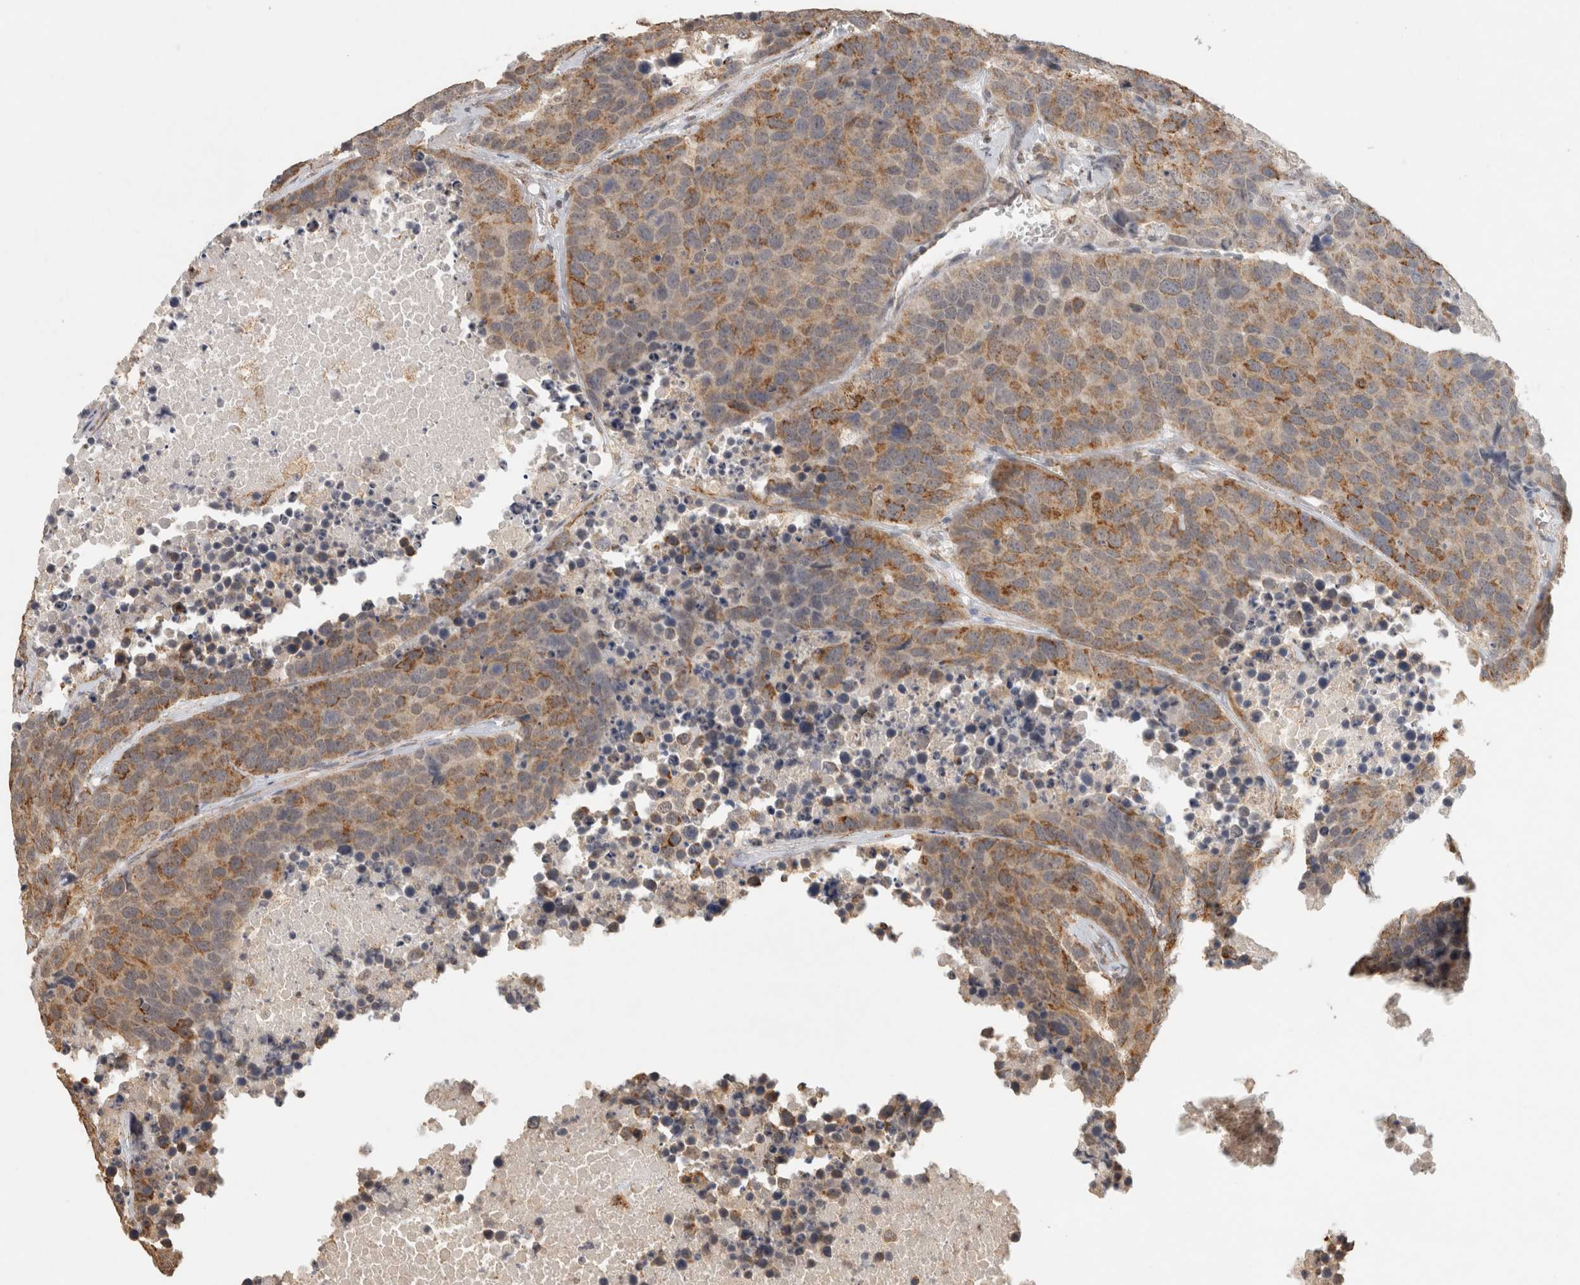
{"staining": {"intensity": "moderate", "quantity": ">75%", "location": "cytoplasmic/membranous"}, "tissue": "carcinoid", "cell_type": "Tumor cells", "image_type": "cancer", "snomed": [{"axis": "morphology", "description": "Carcinoid, malignant, NOS"}, {"axis": "topography", "description": "Lung"}], "caption": "Immunohistochemistry of human carcinoid demonstrates medium levels of moderate cytoplasmic/membranous positivity in approximately >75% of tumor cells. The staining is performed using DAB (3,3'-diaminobenzidine) brown chromogen to label protein expression. The nuclei are counter-stained blue using hematoxylin.", "gene": "BNIP3L", "patient": {"sex": "male", "age": 60}}